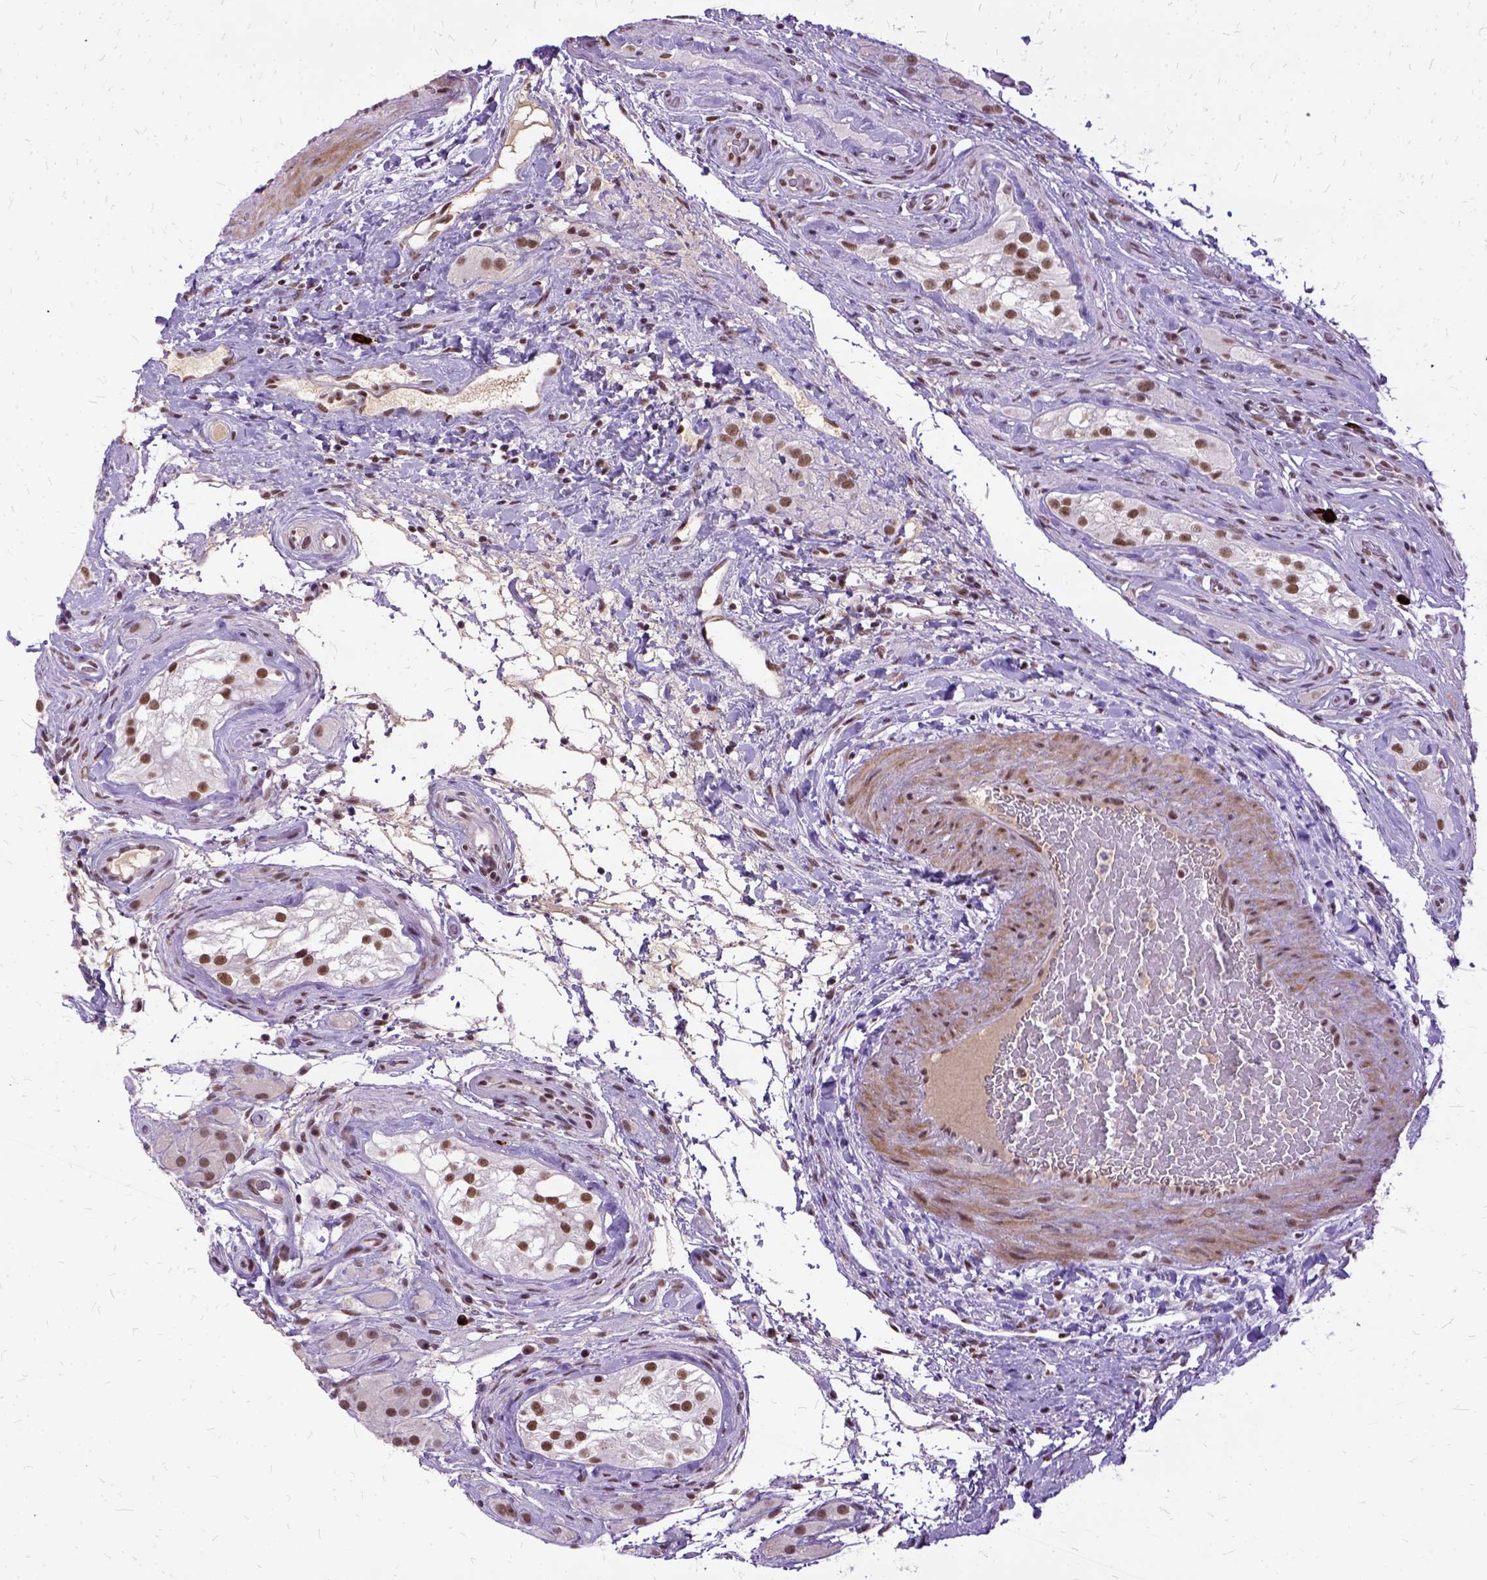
{"staining": {"intensity": "moderate", "quantity": ">75%", "location": "nuclear"}, "tissue": "testis cancer", "cell_type": "Tumor cells", "image_type": "cancer", "snomed": [{"axis": "morphology", "description": "Seminoma, NOS"}, {"axis": "morphology", "description": "Carcinoma, Embryonal, NOS"}, {"axis": "topography", "description": "Testis"}], "caption": "Immunohistochemistry (IHC) photomicrograph of neoplastic tissue: human testis cancer (seminoma) stained using immunohistochemistry (IHC) exhibits medium levels of moderate protein expression localized specifically in the nuclear of tumor cells, appearing as a nuclear brown color.", "gene": "SETD1A", "patient": {"sex": "male", "age": 41}}